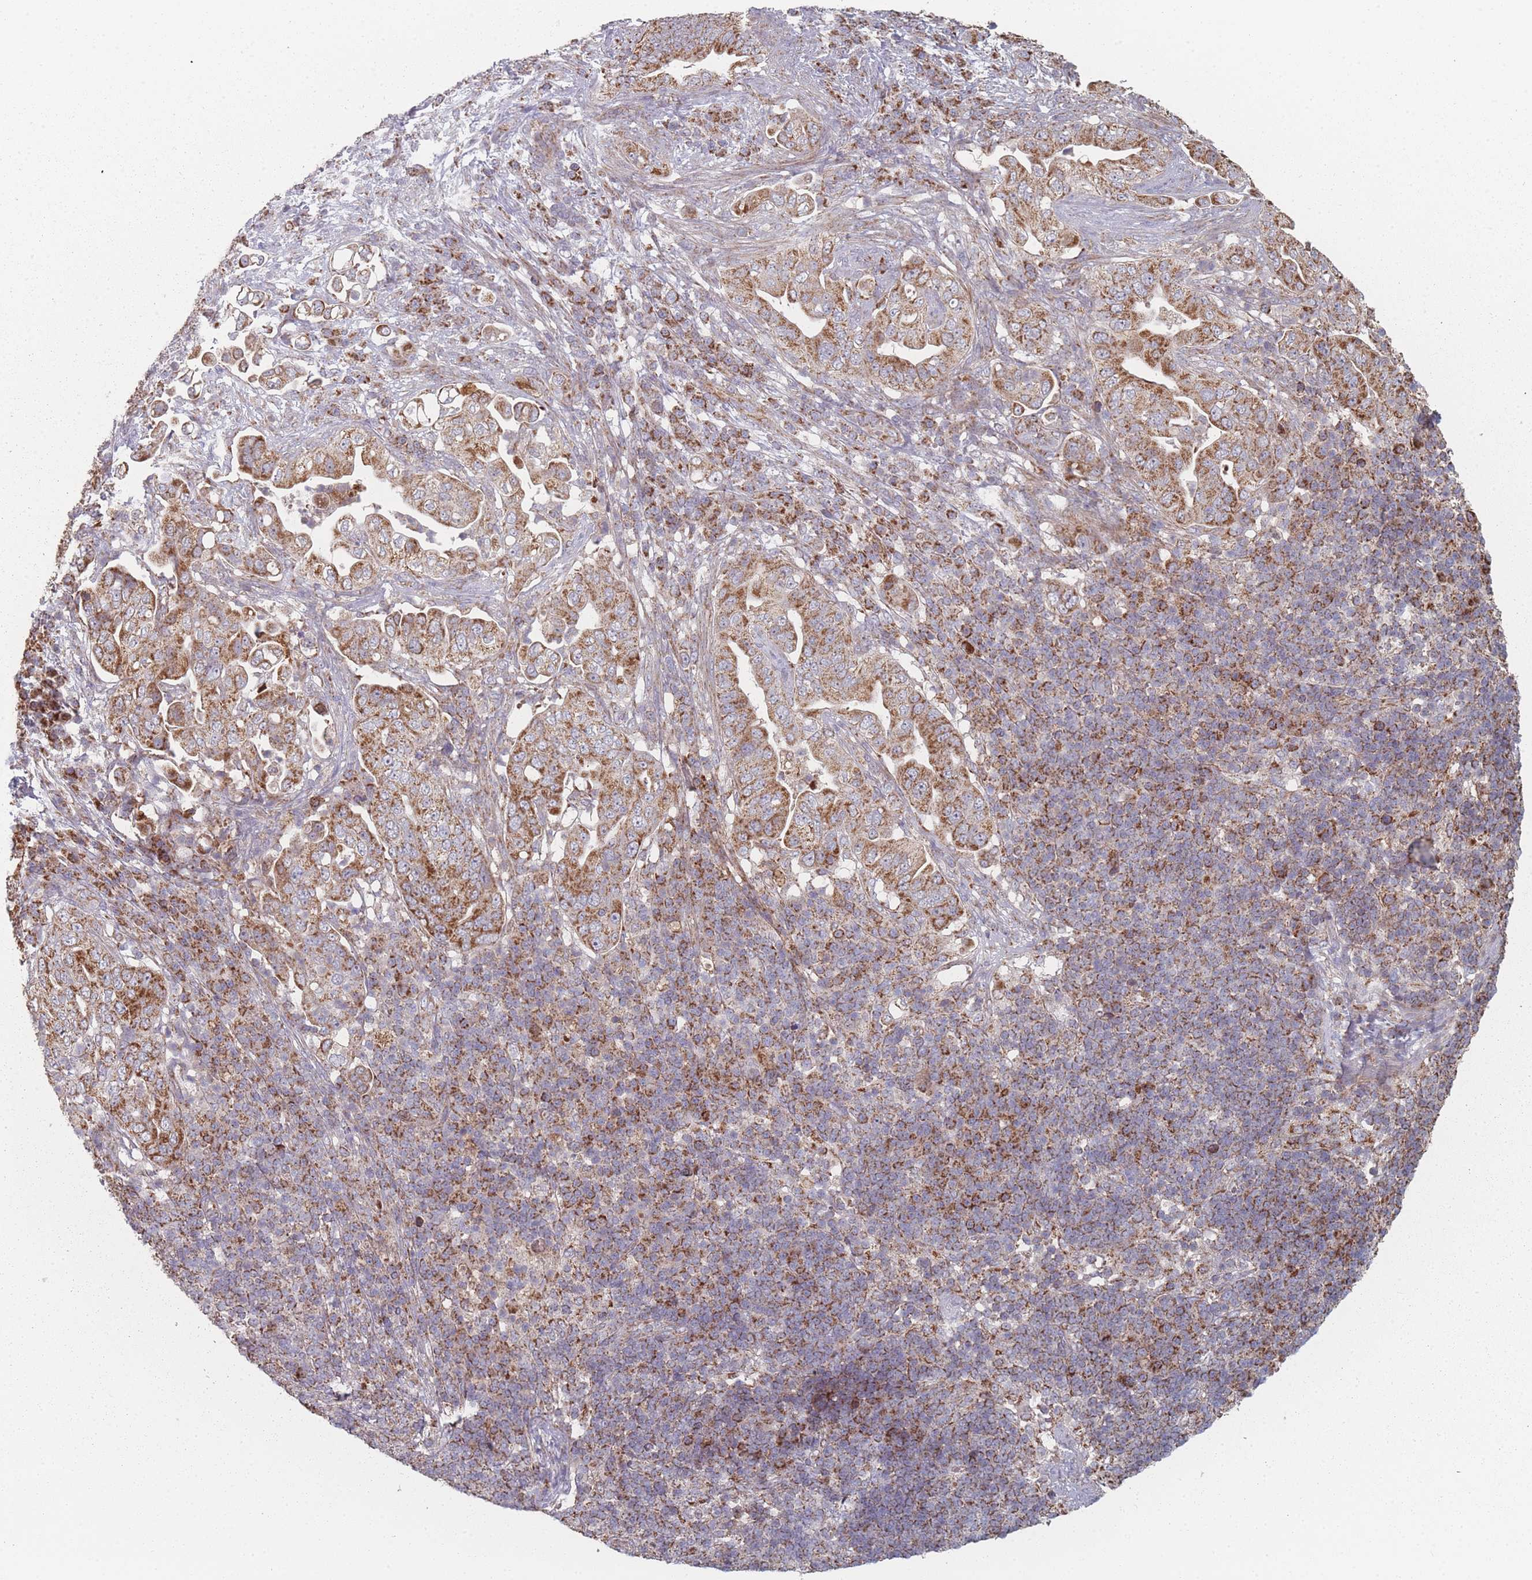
{"staining": {"intensity": "moderate", "quantity": ">75%", "location": "cytoplasmic/membranous"}, "tissue": "pancreatic cancer", "cell_type": "Tumor cells", "image_type": "cancer", "snomed": [{"axis": "morphology", "description": "Adenocarcinoma, NOS"}, {"axis": "topography", "description": "Pancreas"}], "caption": "Human pancreatic adenocarcinoma stained with a brown dye displays moderate cytoplasmic/membranous positive staining in approximately >75% of tumor cells.", "gene": "PSMB3", "patient": {"sex": "female", "age": 63}}